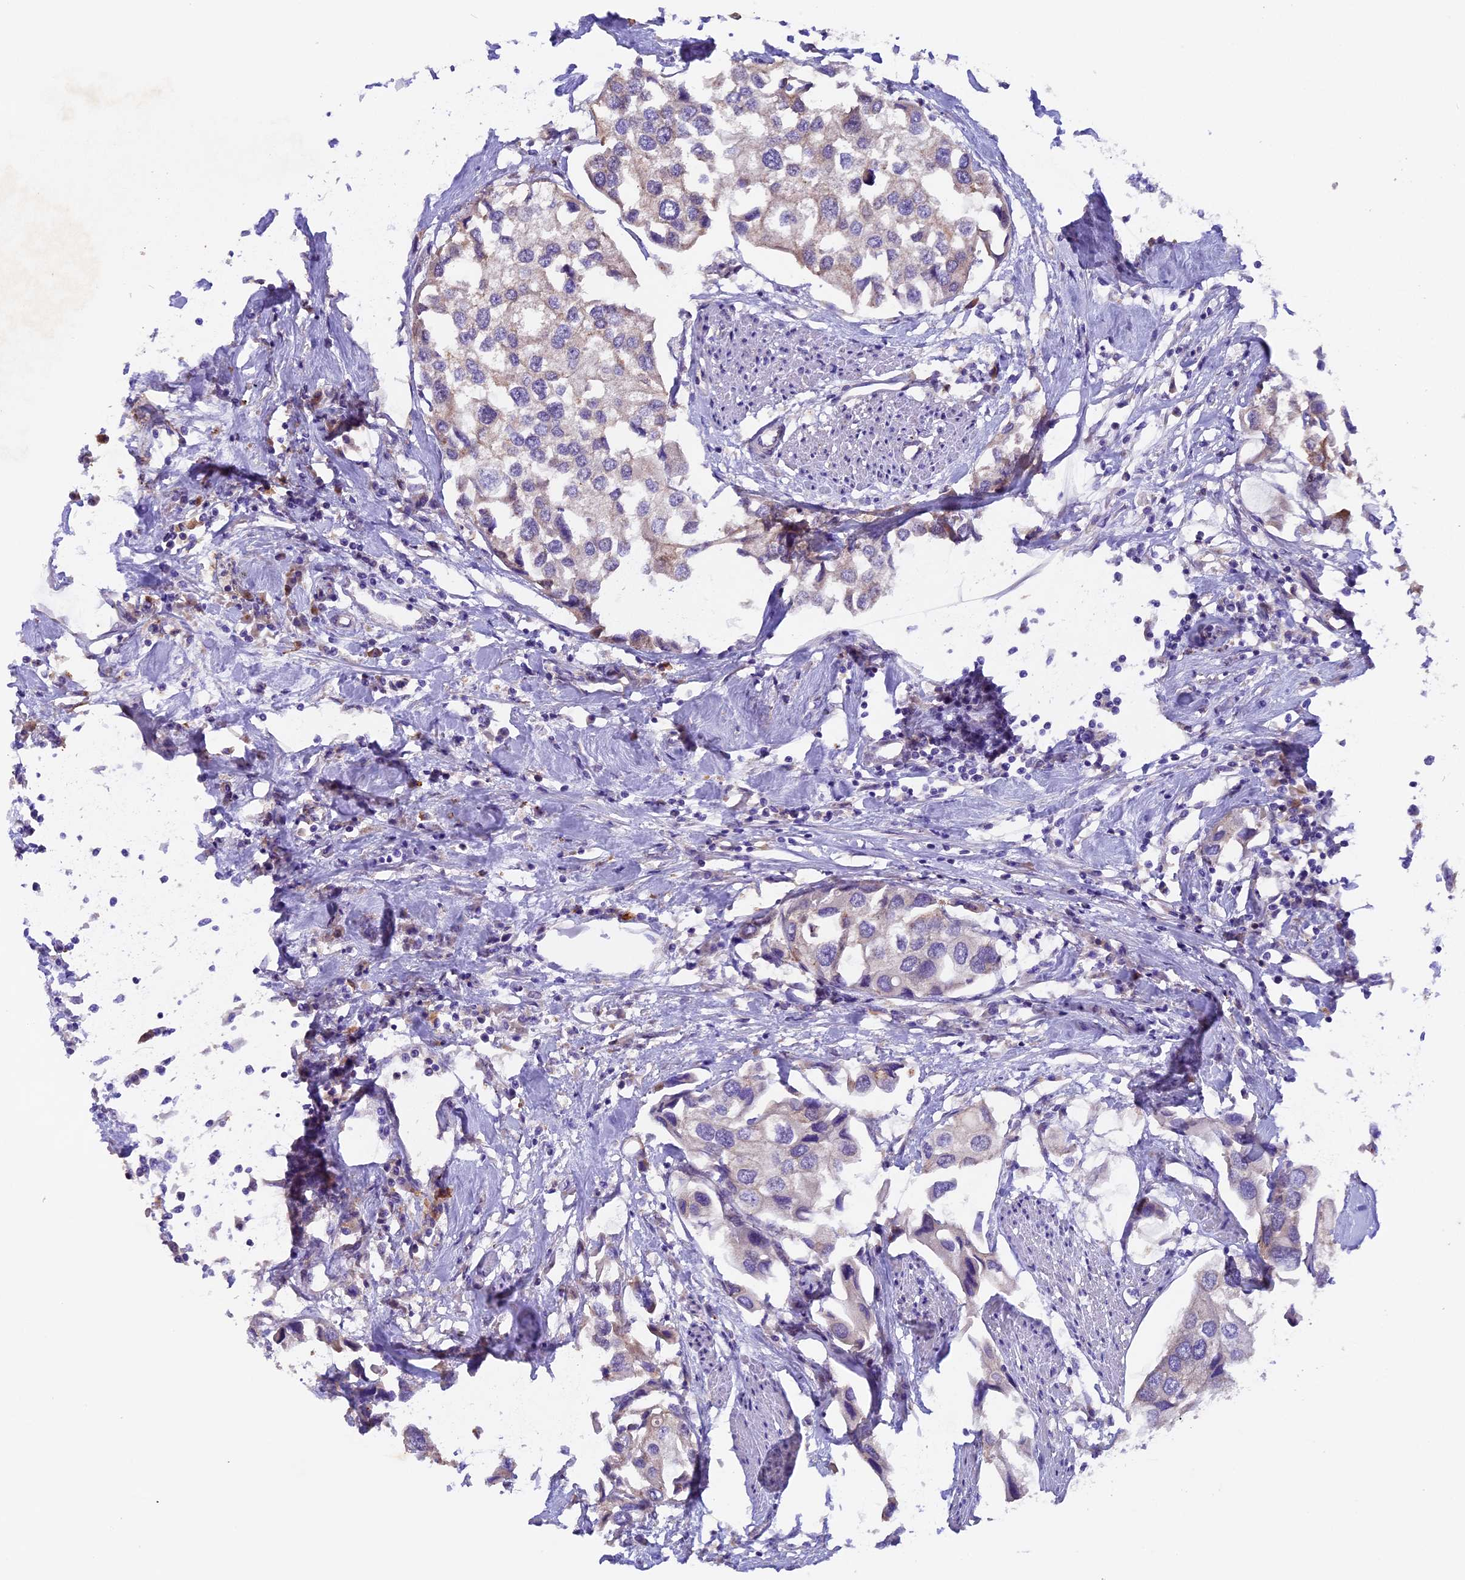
{"staining": {"intensity": "negative", "quantity": "none", "location": "none"}, "tissue": "urothelial cancer", "cell_type": "Tumor cells", "image_type": "cancer", "snomed": [{"axis": "morphology", "description": "Urothelial carcinoma, High grade"}, {"axis": "topography", "description": "Urinary bladder"}], "caption": "Tumor cells are negative for brown protein staining in urothelial carcinoma (high-grade).", "gene": "NCK2", "patient": {"sex": "male", "age": 64}}